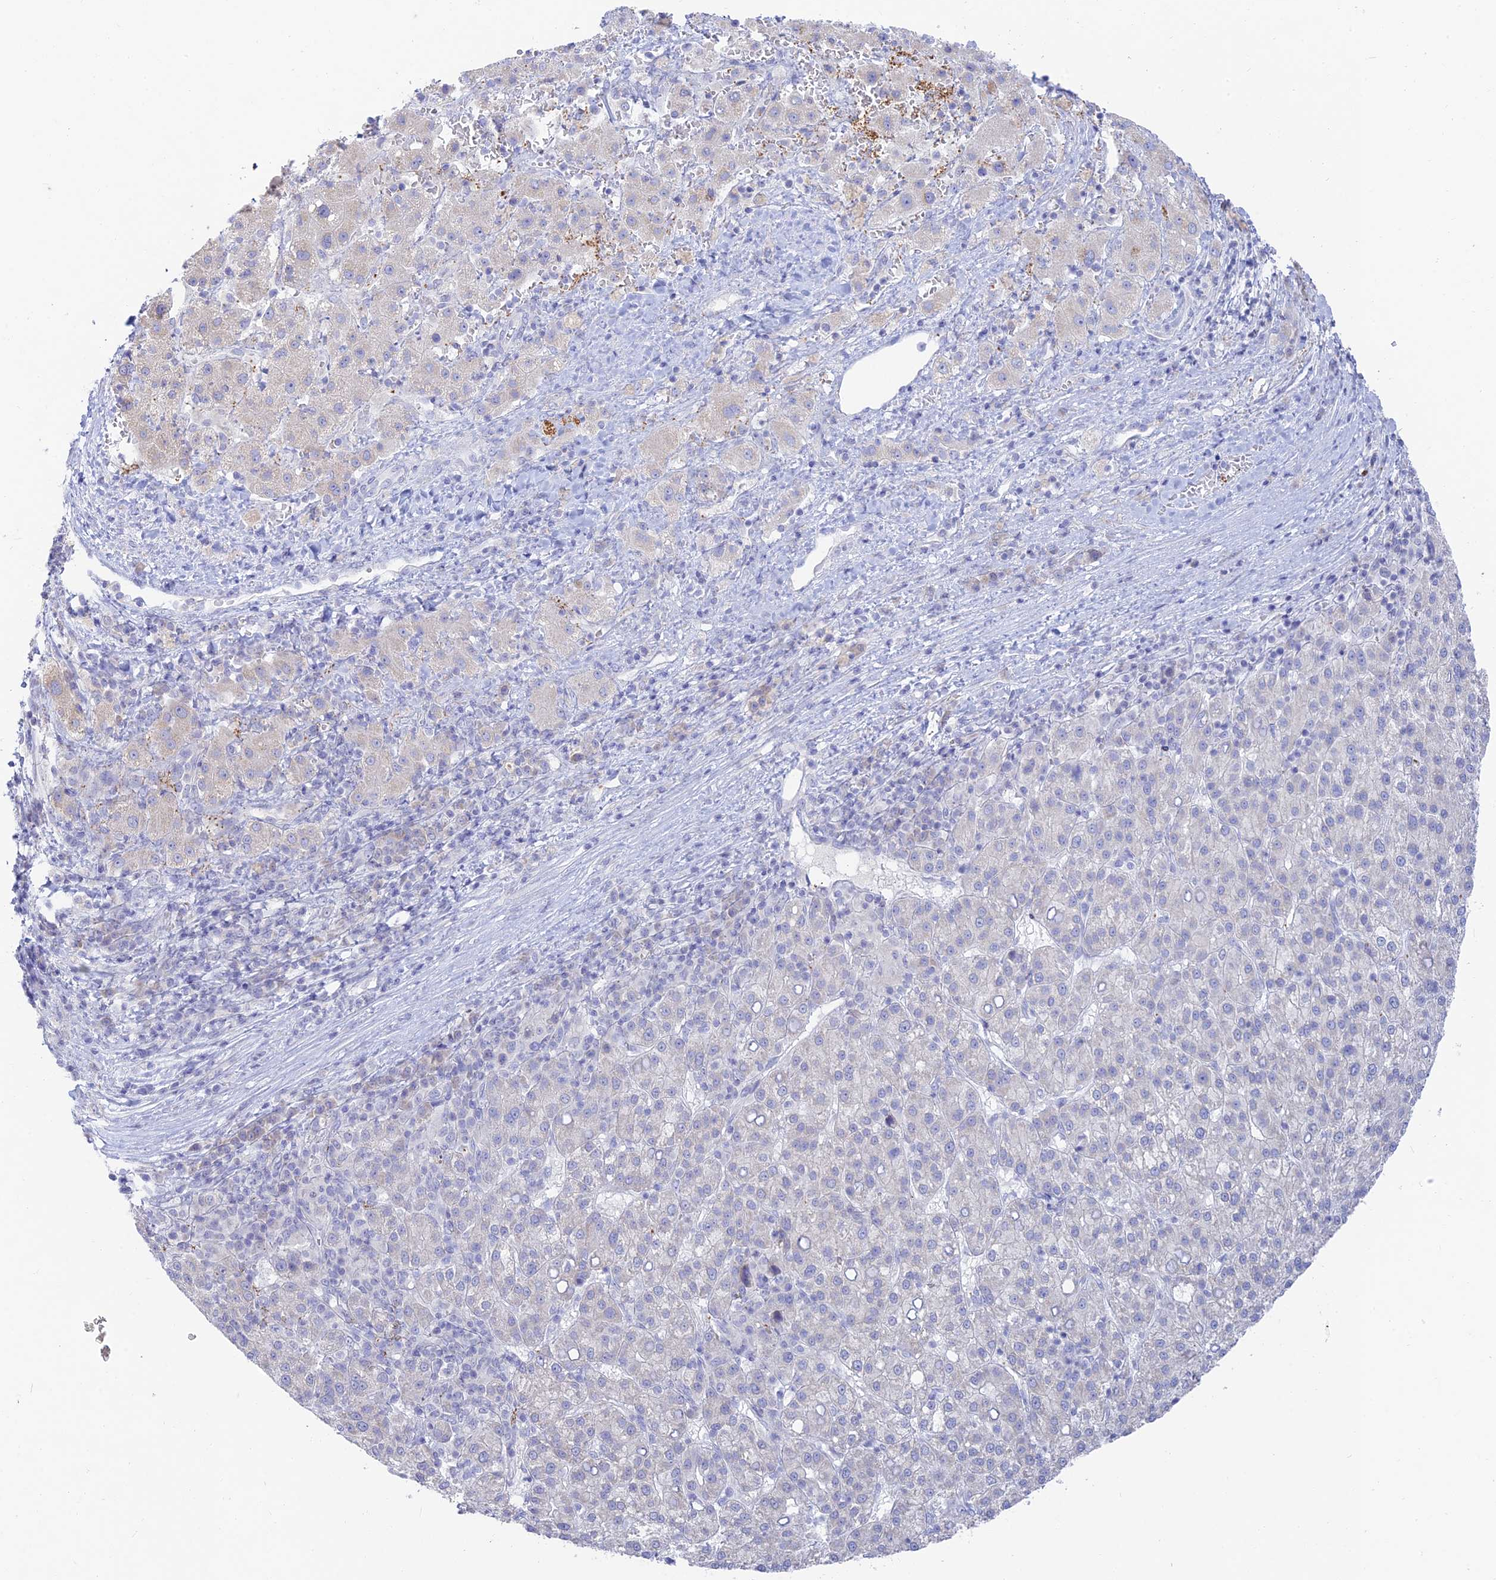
{"staining": {"intensity": "negative", "quantity": "none", "location": "none"}, "tissue": "liver cancer", "cell_type": "Tumor cells", "image_type": "cancer", "snomed": [{"axis": "morphology", "description": "Carcinoma, Hepatocellular, NOS"}, {"axis": "topography", "description": "Liver"}], "caption": "Photomicrograph shows no protein expression in tumor cells of hepatocellular carcinoma (liver) tissue.", "gene": "TMEM40", "patient": {"sex": "female", "age": 58}}